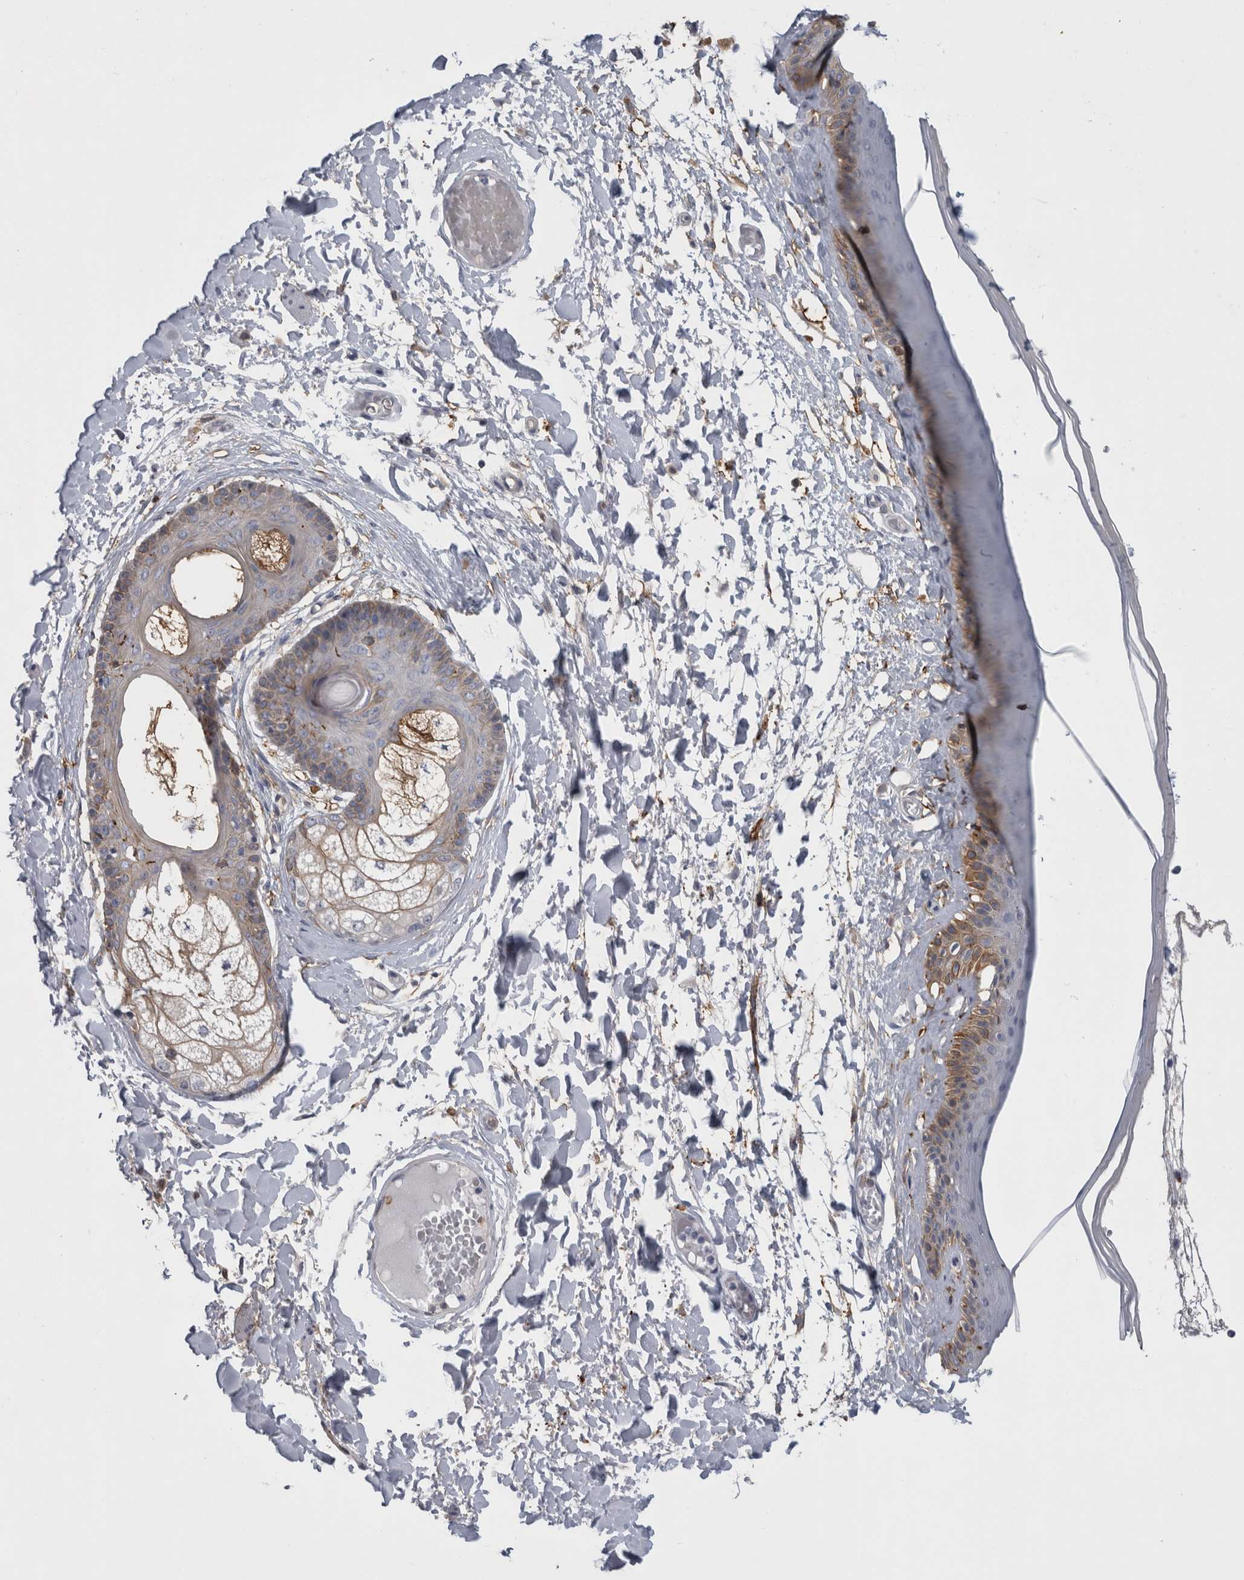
{"staining": {"intensity": "moderate", "quantity": "<25%", "location": "cytoplasmic/membranous"}, "tissue": "skin", "cell_type": "Epidermal cells", "image_type": "normal", "snomed": [{"axis": "morphology", "description": "Normal tissue, NOS"}, {"axis": "topography", "description": "Vulva"}], "caption": "Protein analysis of unremarkable skin demonstrates moderate cytoplasmic/membranous positivity in approximately <25% of epidermal cells.", "gene": "DNAJC24", "patient": {"sex": "female", "age": 73}}